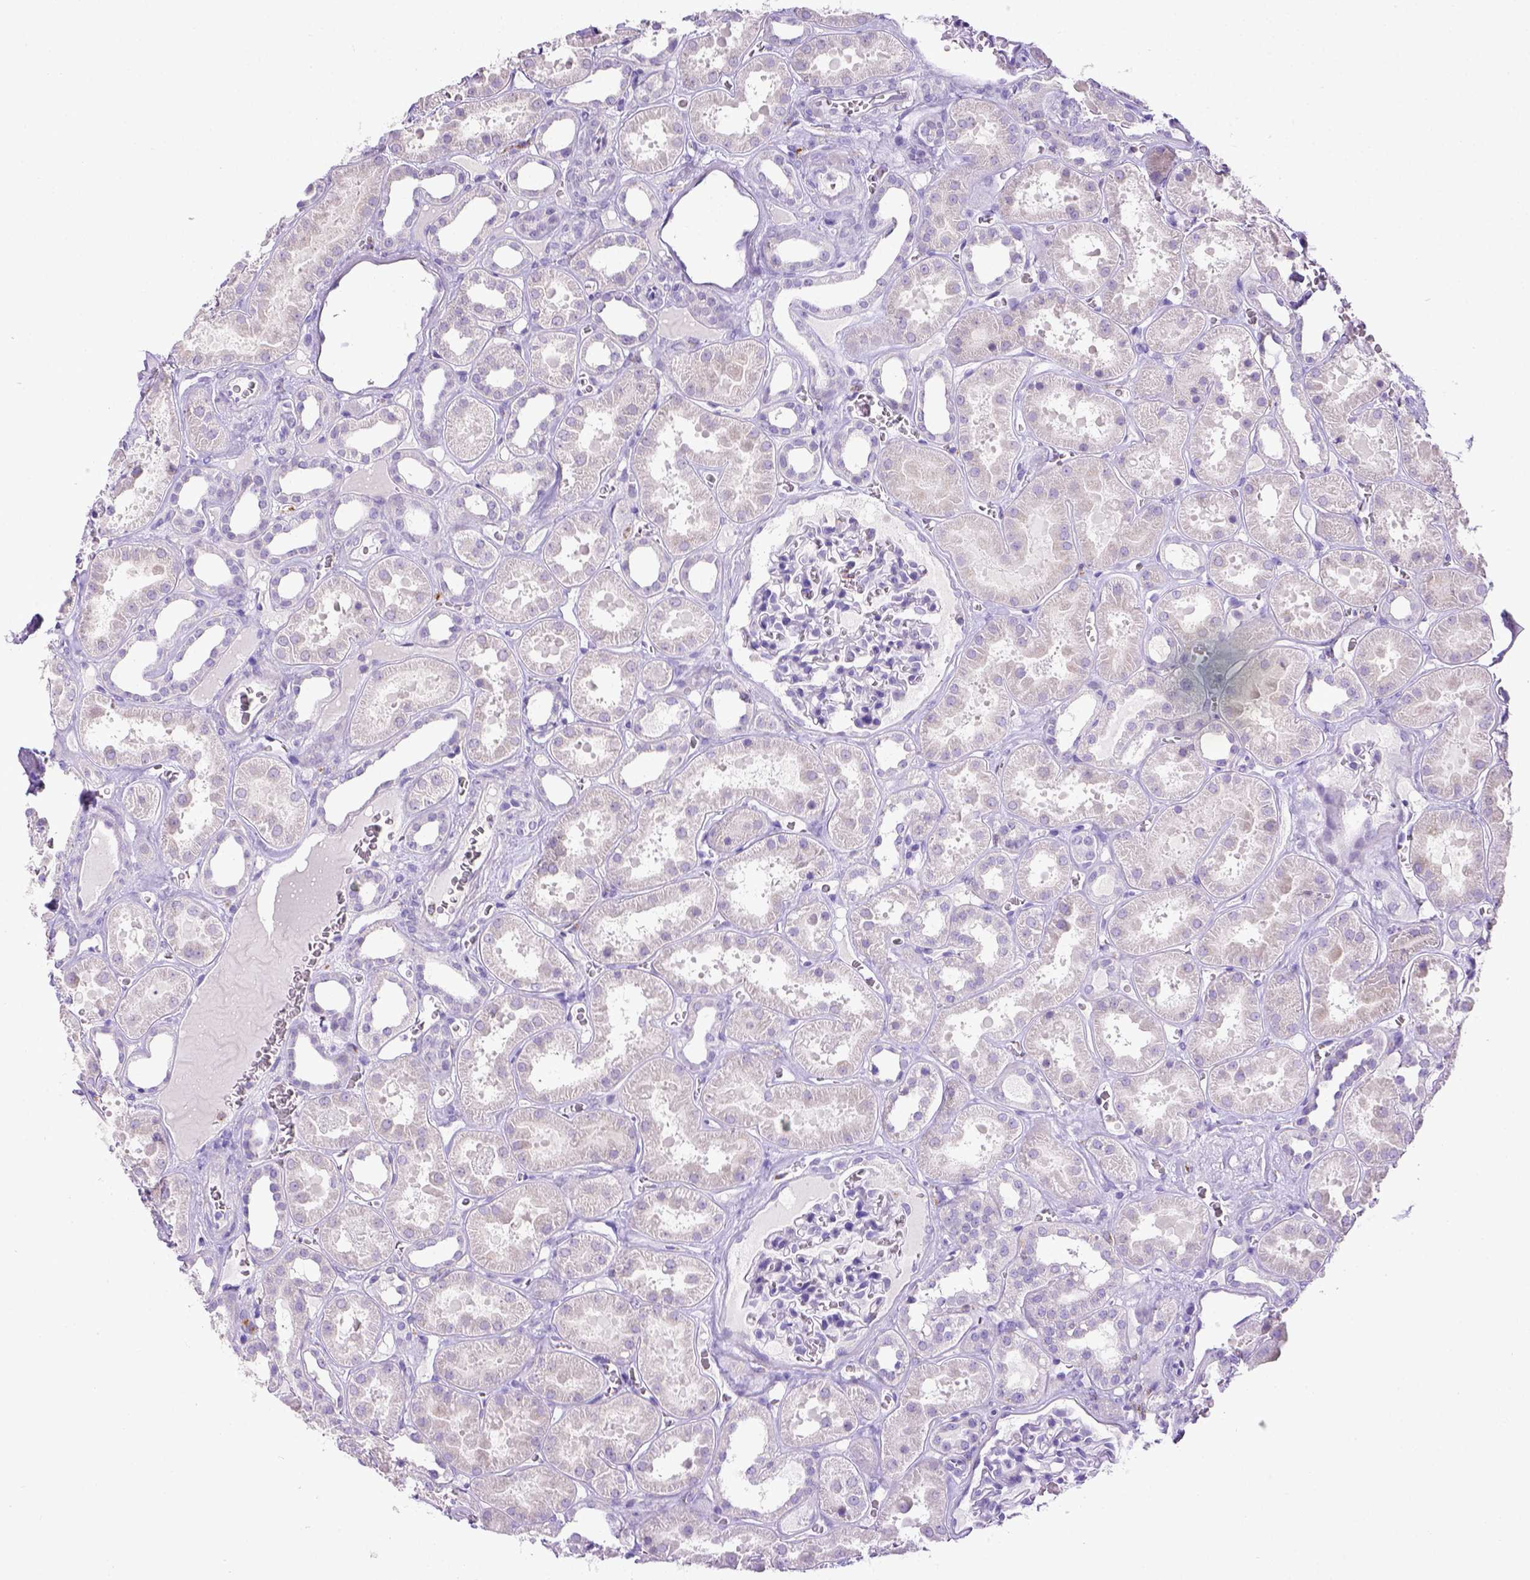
{"staining": {"intensity": "negative", "quantity": "none", "location": "none"}, "tissue": "kidney", "cell_type": "Cells in glomeruli", "image_type": "normal", "snomed": [{"axis": "morphology", "description": "Normal tissue, NOS"}, {"axis": "topography", "description": "Kidney"}], "caption": "Immunohistochemical staining of benign kidney reveals no significant staining in cells in glomeruli.", "gene": "CD68", "patient": {"sex": "female", "age": 41}}